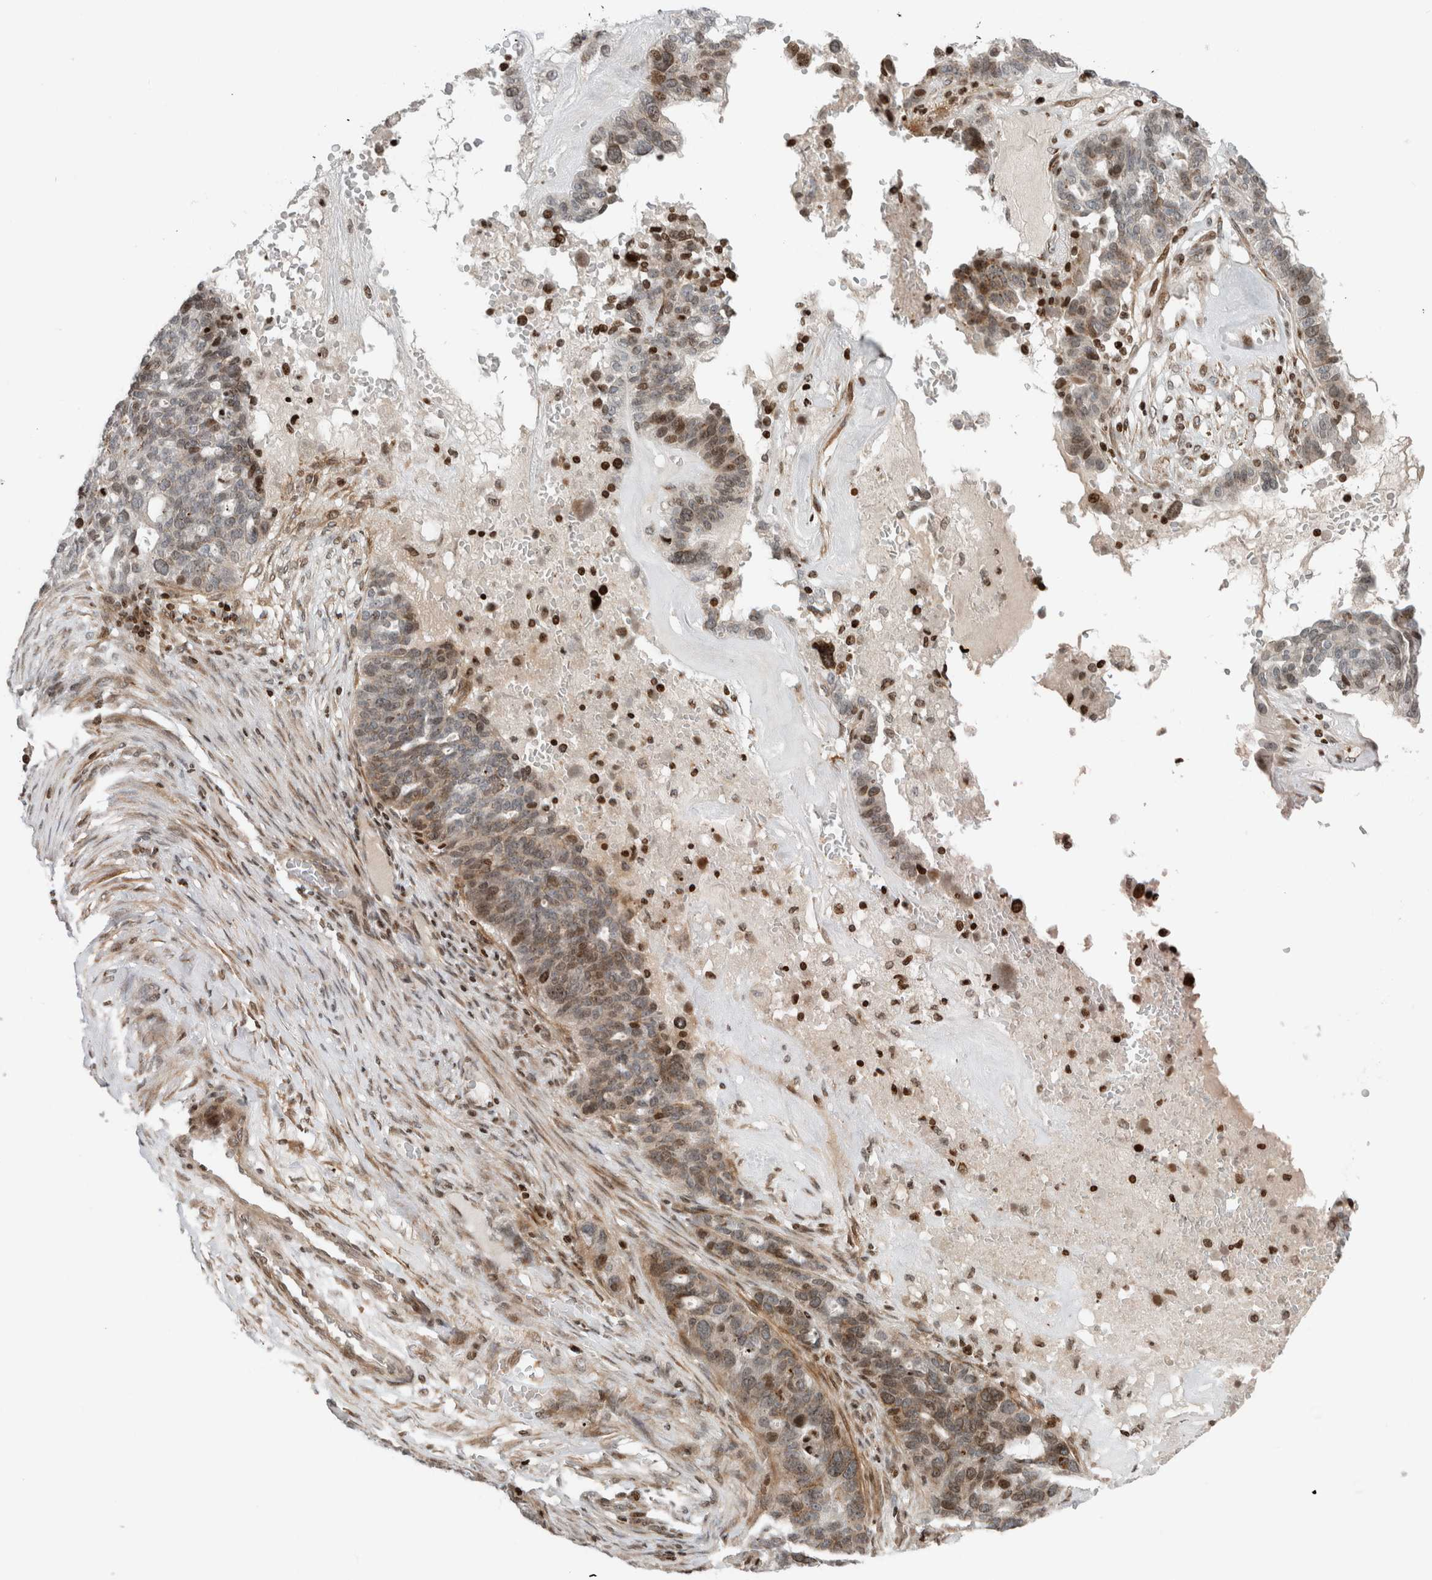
{"staining": {"intensity": "weak", "quantity": "<25%", "location": "cytoplasmic/membranous"}, "tissue": "ovarian cancer", "cell_type": "Tumor cells", "image_type": "cancer", "snomed": [{"axis": "morphology", "description": "Cystadenocarcinoma, serous, NOS"}, {"axis": "topography", "description": "Ovary"}], "caption": "Image shows no protein positivity in tumor cells of ovarian cancer tissue.", "gene": "GINS4", "patient": {"sex": "female", "age": 59}}